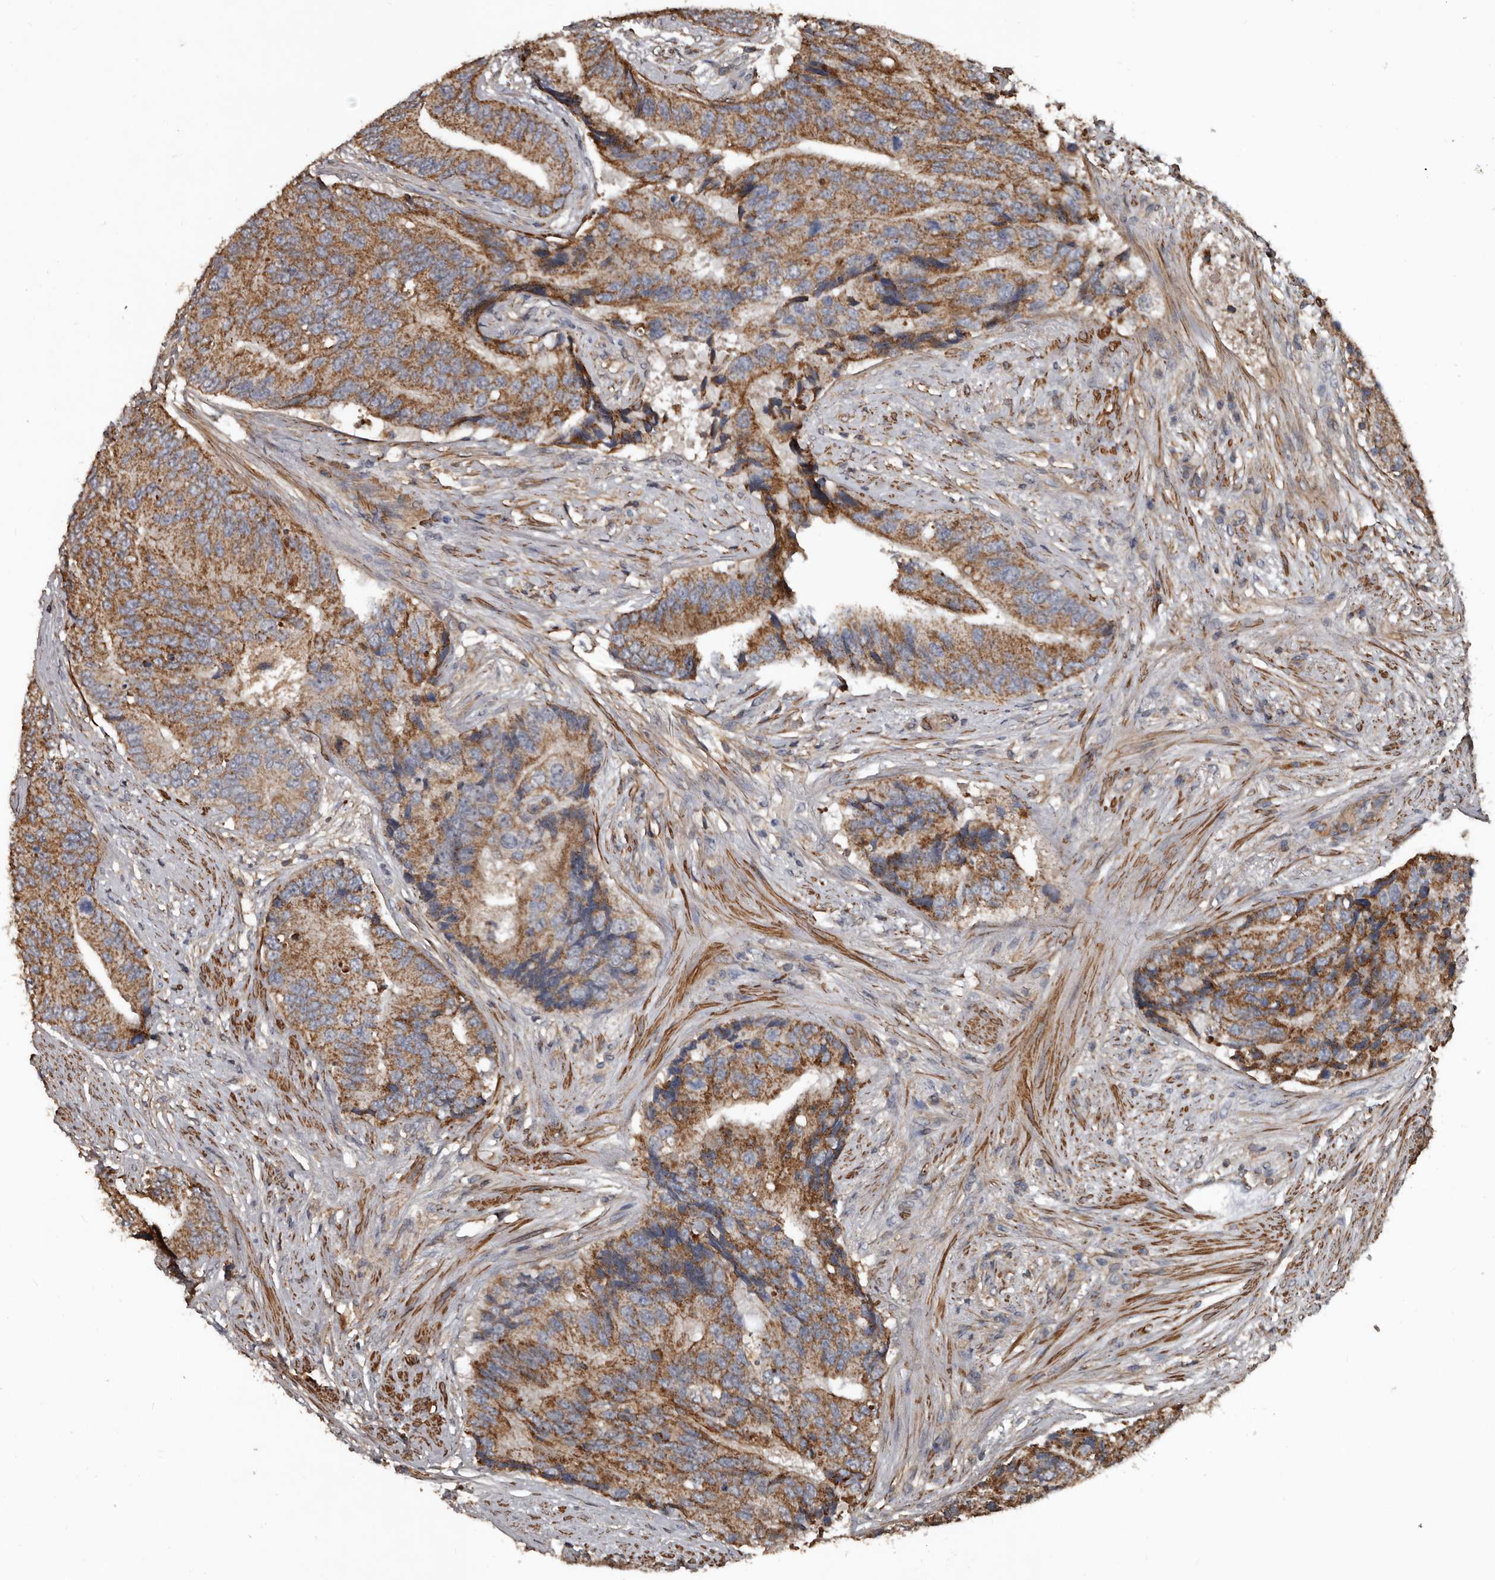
{"staining": {"intensity": "moderate", "quantity": ">75%", "location": "cytoplasmic/membranous"}, "tissue": "prostate cancer", "cell_type": "Tumor cells", "image_type": "cancer", "snomed": [{"axis": "morphology", "description": "Adenocarcinoma, High grade"}, {"axis": "topography", "description": "Prostate"}], "caption": "DAB (3,3'-diaminobenzidine) immunohistochemical staining of human prostate cancer reveals moderate cytoplasmic/membranous protein expression in about >75% of tumor cells.", "gene": "GREB1", "patient": {"sex": "male", "age": 70}}